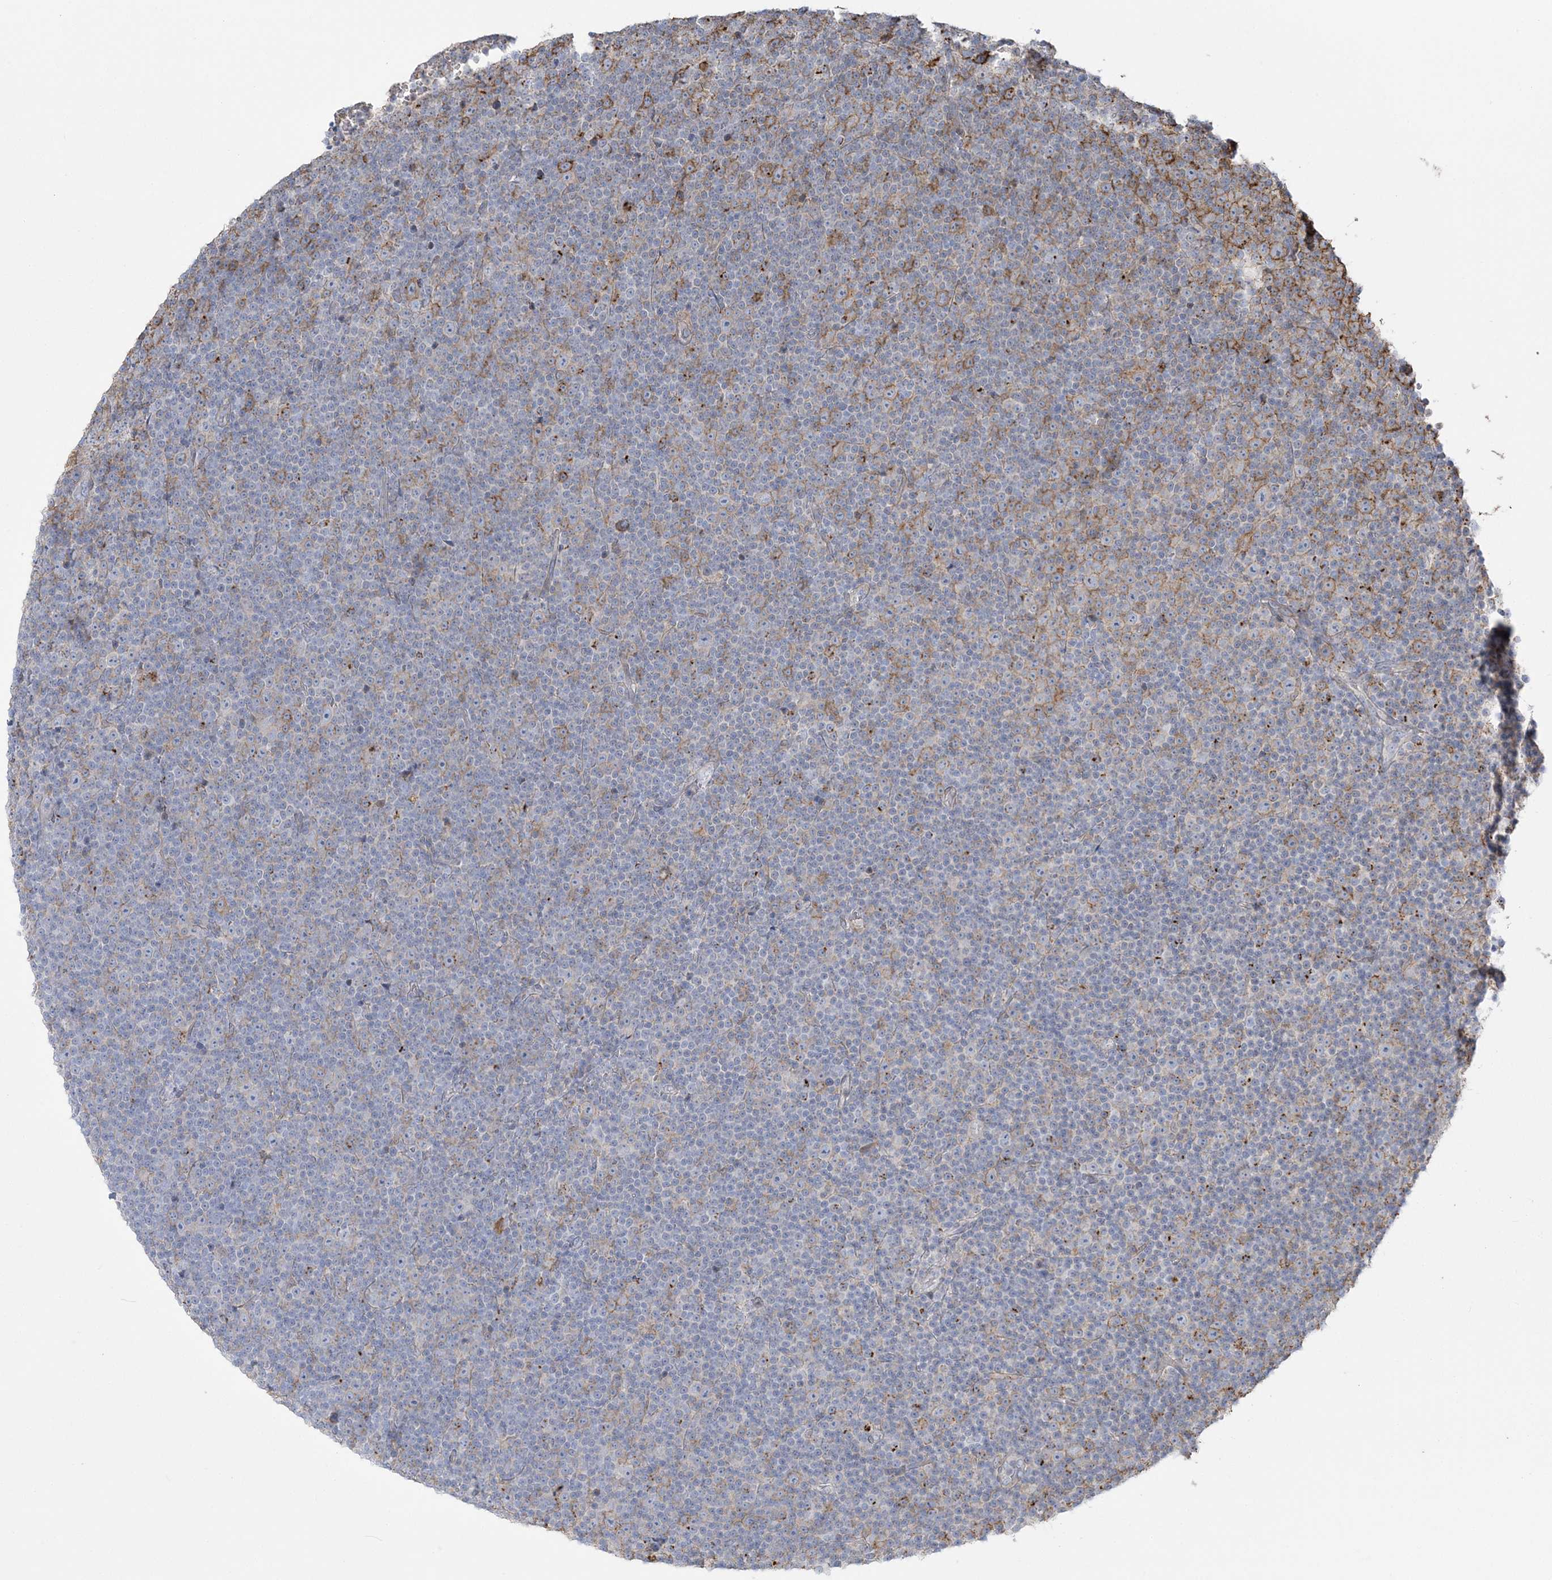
{"staining": {"intensity": "moderate", "quantity": "<25%", "location": "cytoplasmic/membranous"}, "tissue": "lymphoma", "cell_type": "Tumor cells", "image_type": "cancer", "snomed": [{"axis": "morphology", "description": "Malignant lymphoma, non-Hodgkin's type, Low grade"}, {"axis": "topography", "description": "Lymph node"}], "caption": "Immunohistochemical staining of human low-grade malignant lymphoma, non-Hodgkin's type exhibits low levels of moderate cytoplasmic/membranous protein positivity in about <25% of tumor cells.", "gene": "HAAO", "patient": {"sex": "female", "age": 67}}